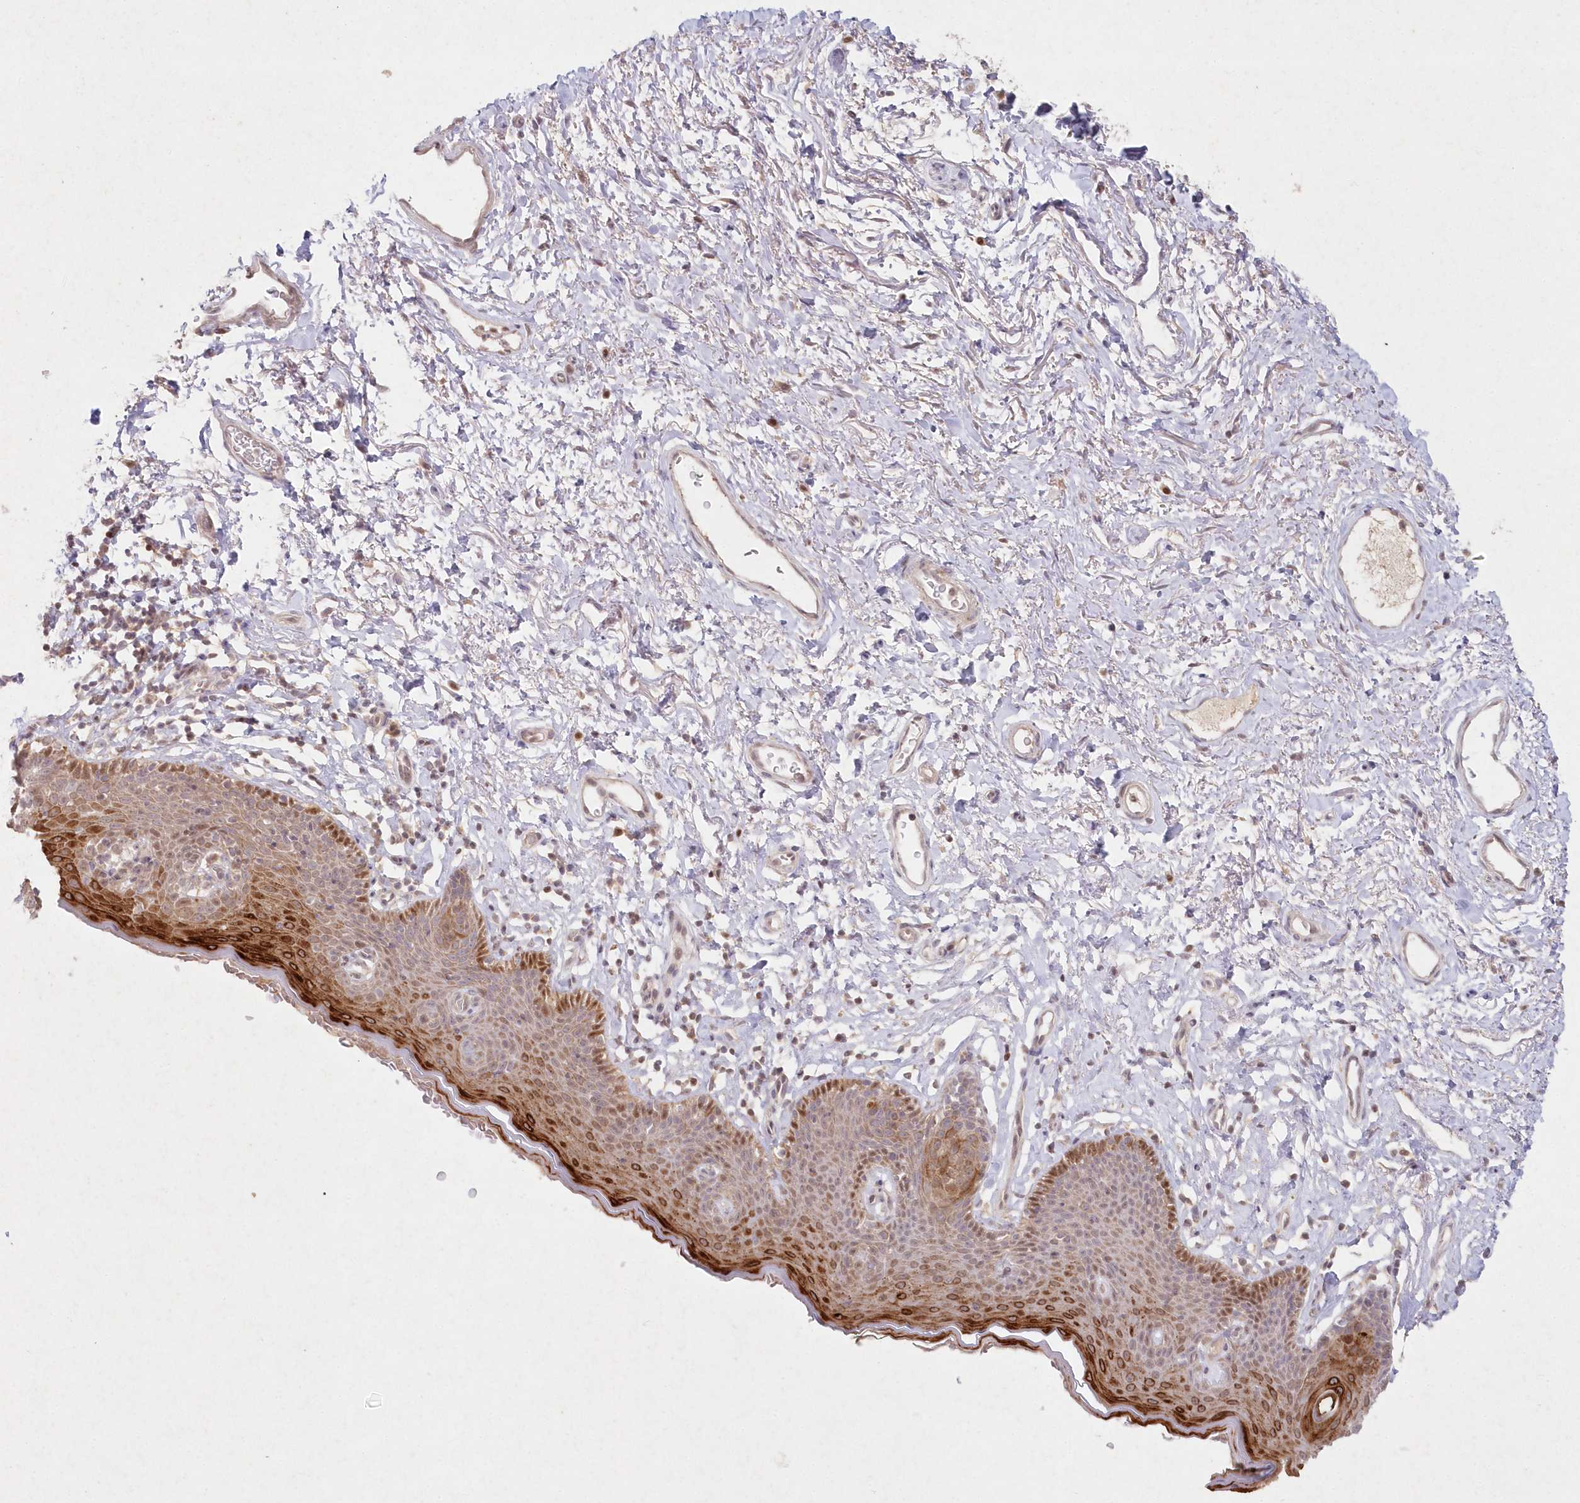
{"staining": {"intensity": "strong", "quantity": "25%-75%", "location": "cytoplasmic/membranous,nuclear"}, "tissue": "skin", "cell_type": "Epidermal cells", "image_type": "normal", "snomed": [{"axis": "morphology", "description": "Normal tissue, NOS"}, {"axis": "topography", "description": "Vulva"}], "caption": "A high amount of strong cytoplasmic/membranous,nuclear staining is appreciated in approximately 25%-75% of epidermal cells in normal skin.", "gene": "ASCC1", "patient": {"sex": "female", "age": 66}}